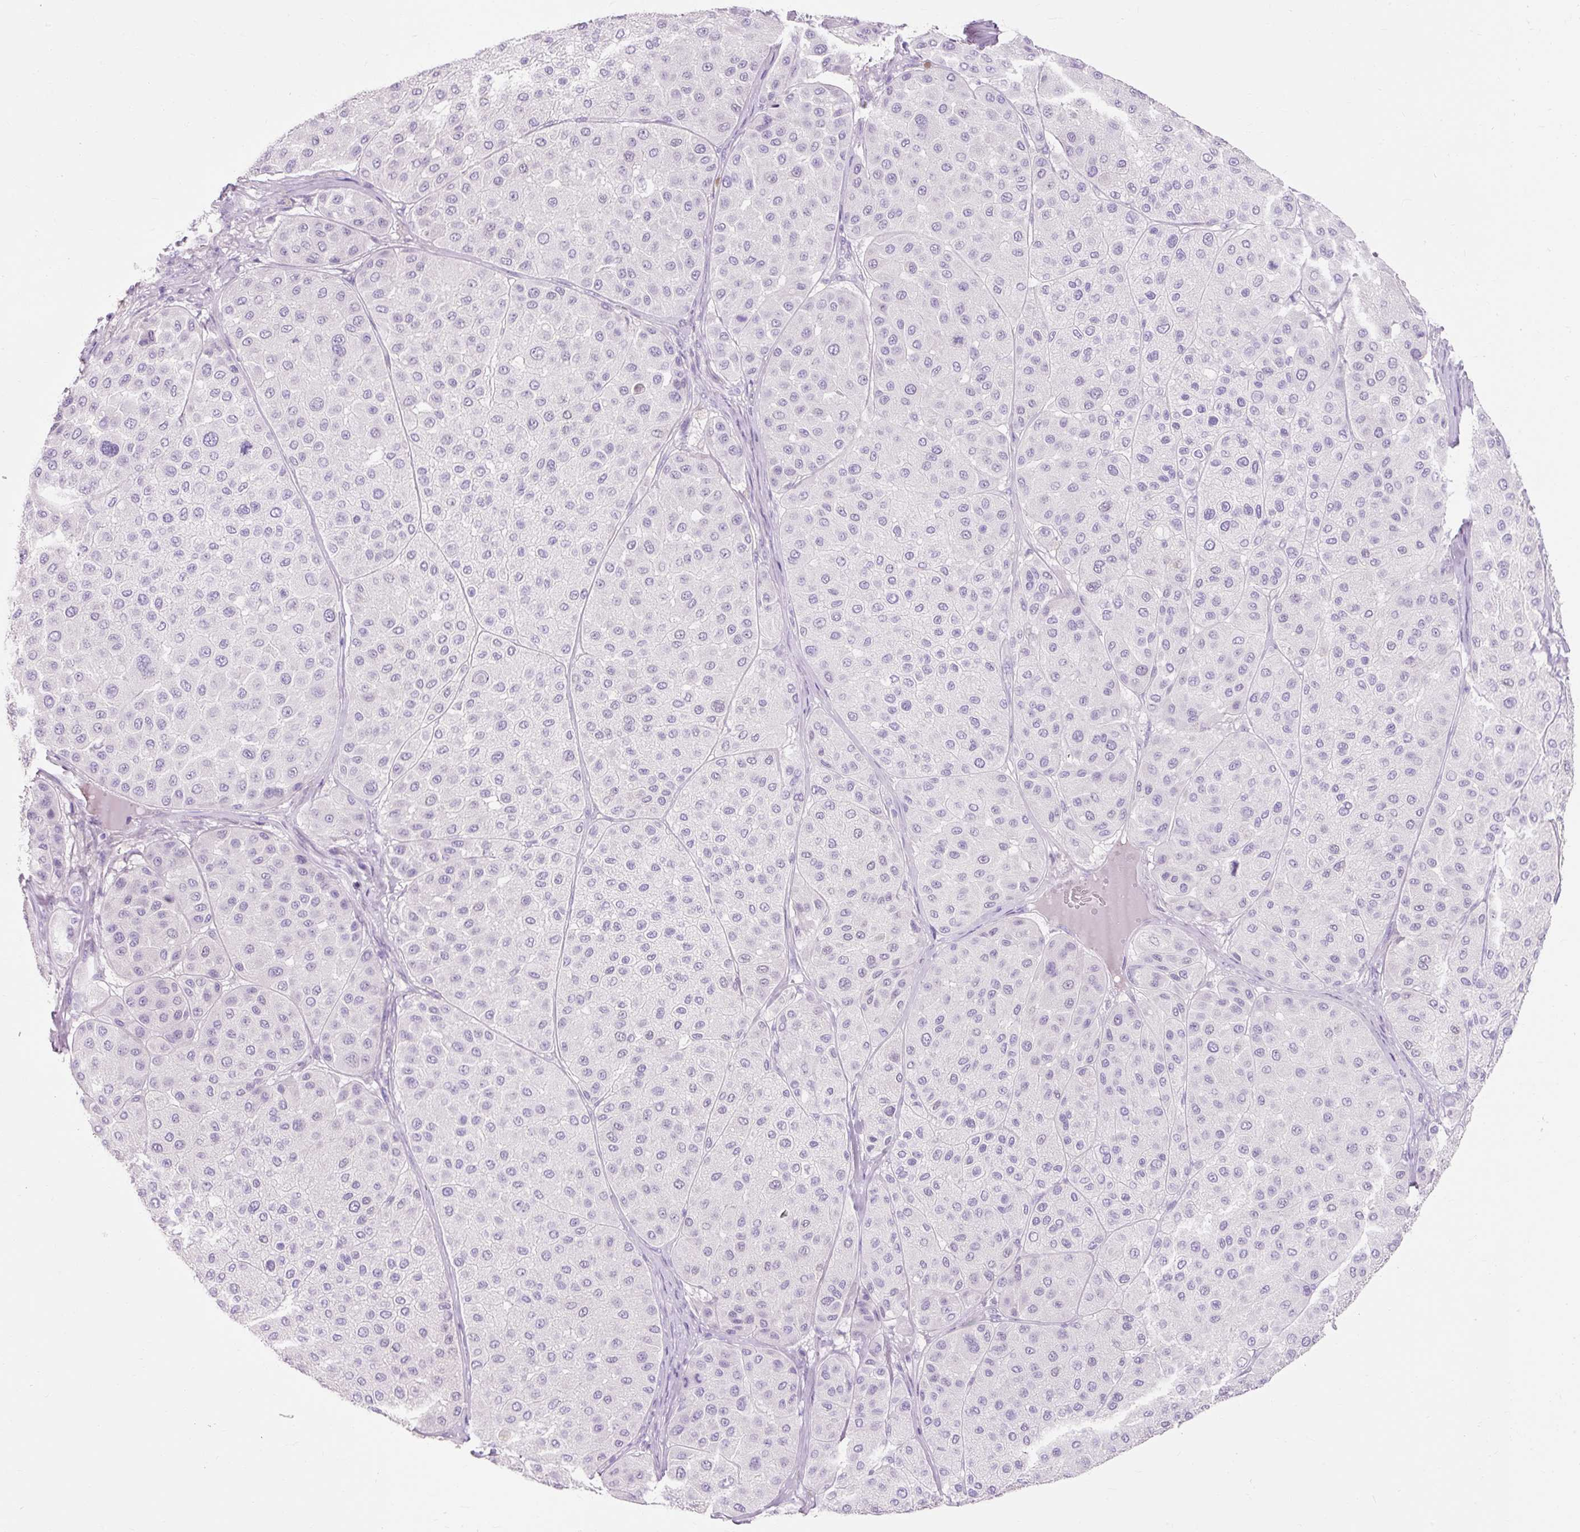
{"staining": {"intensity": "negative", "quantity": "none", "location": "none"}, "tissue": "melanoma", "cell_type": "Tumor cells", "image_type": "cancer", "snomed": [{"axis": "morphology", "description": "Malignant melanoma, Metastatic site"}, {"axis": "topography", "description": "Smooth muscle"}], "caption": "Malignant melanoma (metastatic site) was stained to show a protein in brown. There is no significant expression in tumor cells. (DAB (3,3'-diaminobenzidine) immunohistochemistry with hematoxylin counter stain).", "gene": "TMEM213", "patient": {"sex": "male", "age": 41}}